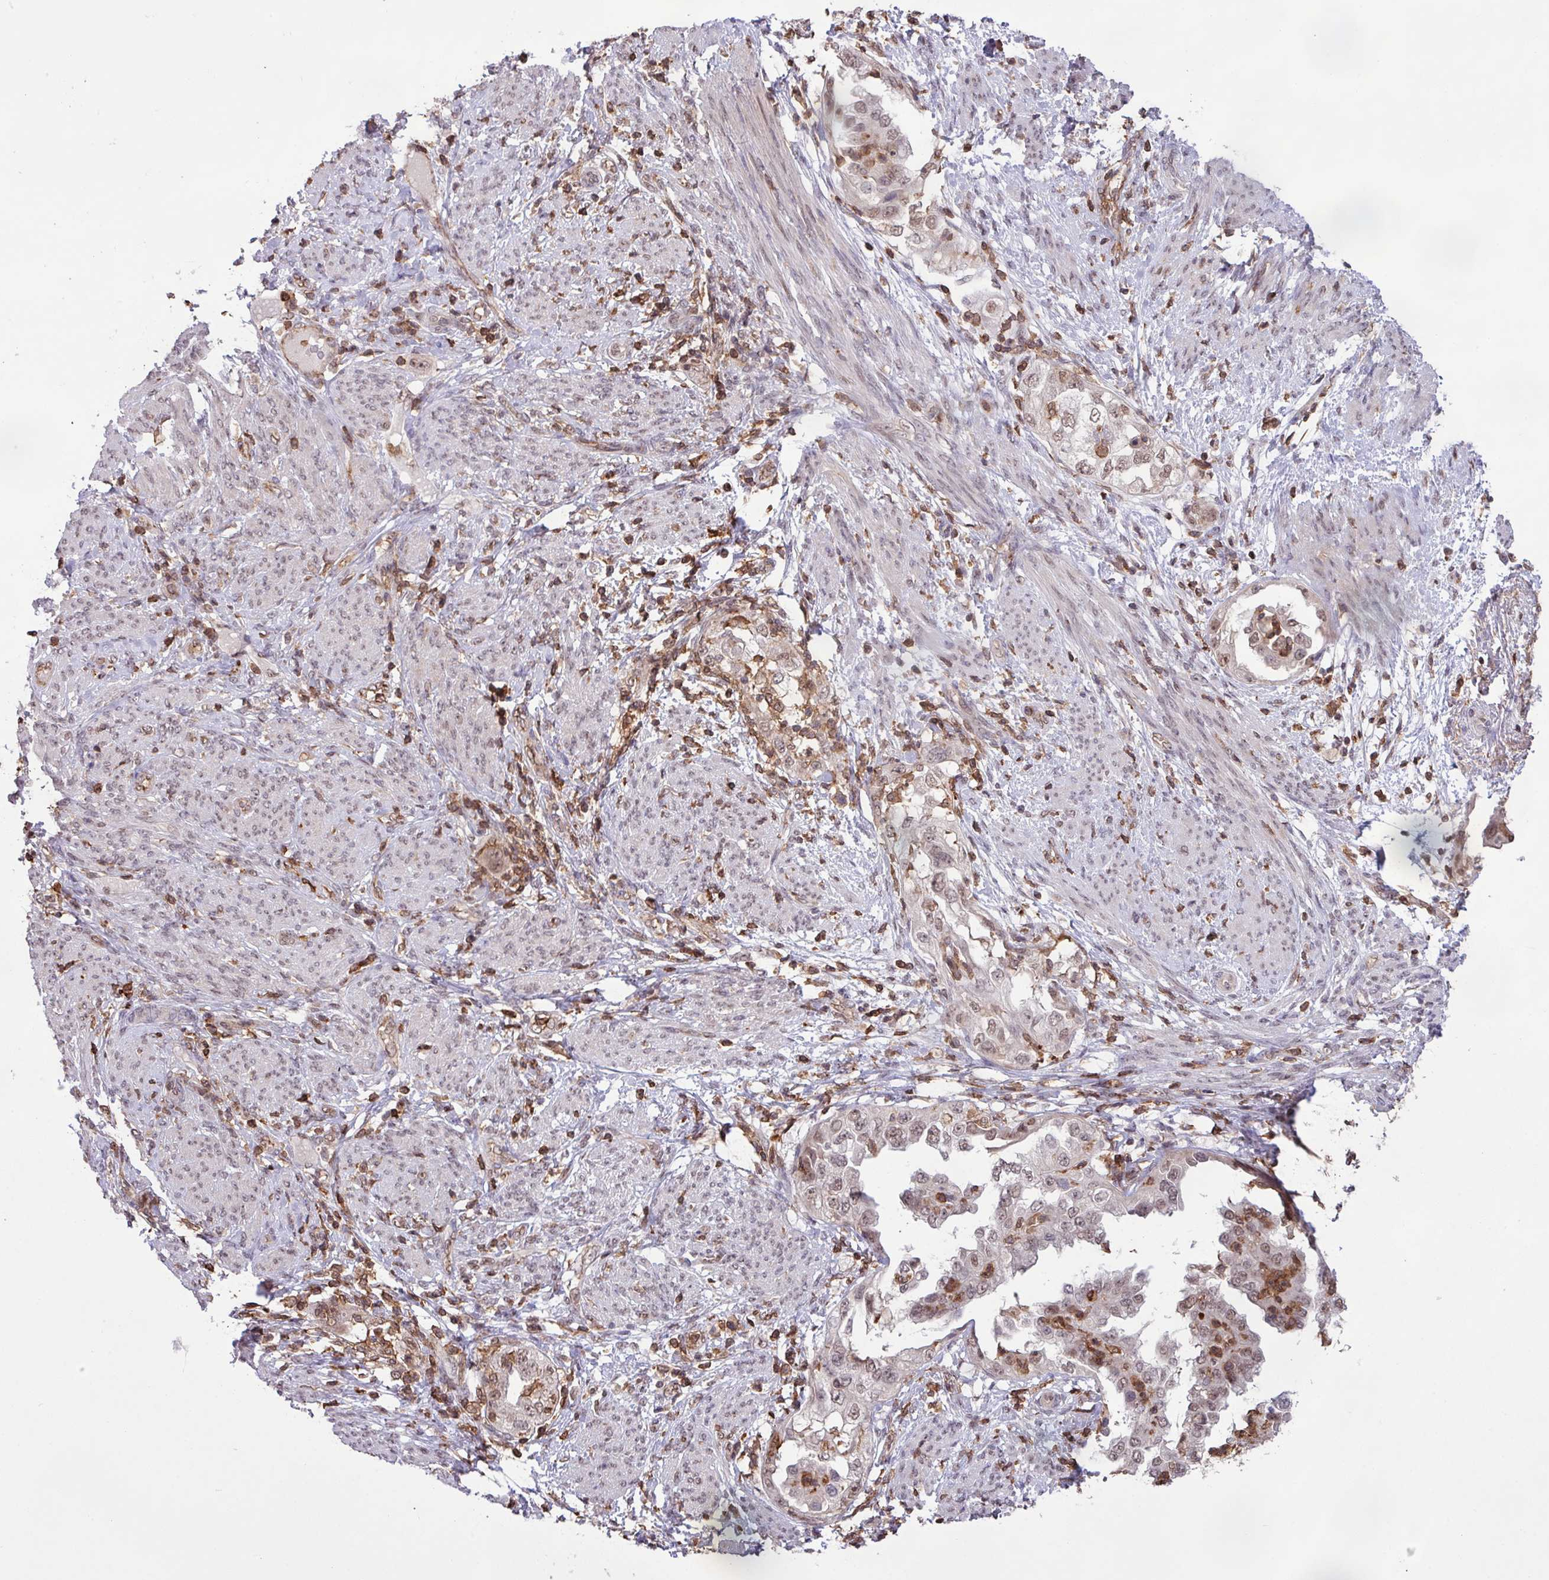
{"staining": {"intensity": "moderate", "quantity": "25%-75%", "location": "nuclear"}, "tissue": "endometrial cancer", "cell_type": "Tumor cells", "image_type": "cancer", "snomed": [{"axis": "morphology", "description": "Adenocarcinoma, NOS"}, {"axis": "topography", "description": "Endometrium"}], "caption": "This micrograph demonstrates endometrial cancer stained with IHC to label a protein in brown. The nuclear of tumor cells show moderate positivity for the protein. Nuclei are counter-stained blue.", "gene": "GON7", "patient": {"sex": "female", "age": 85}}